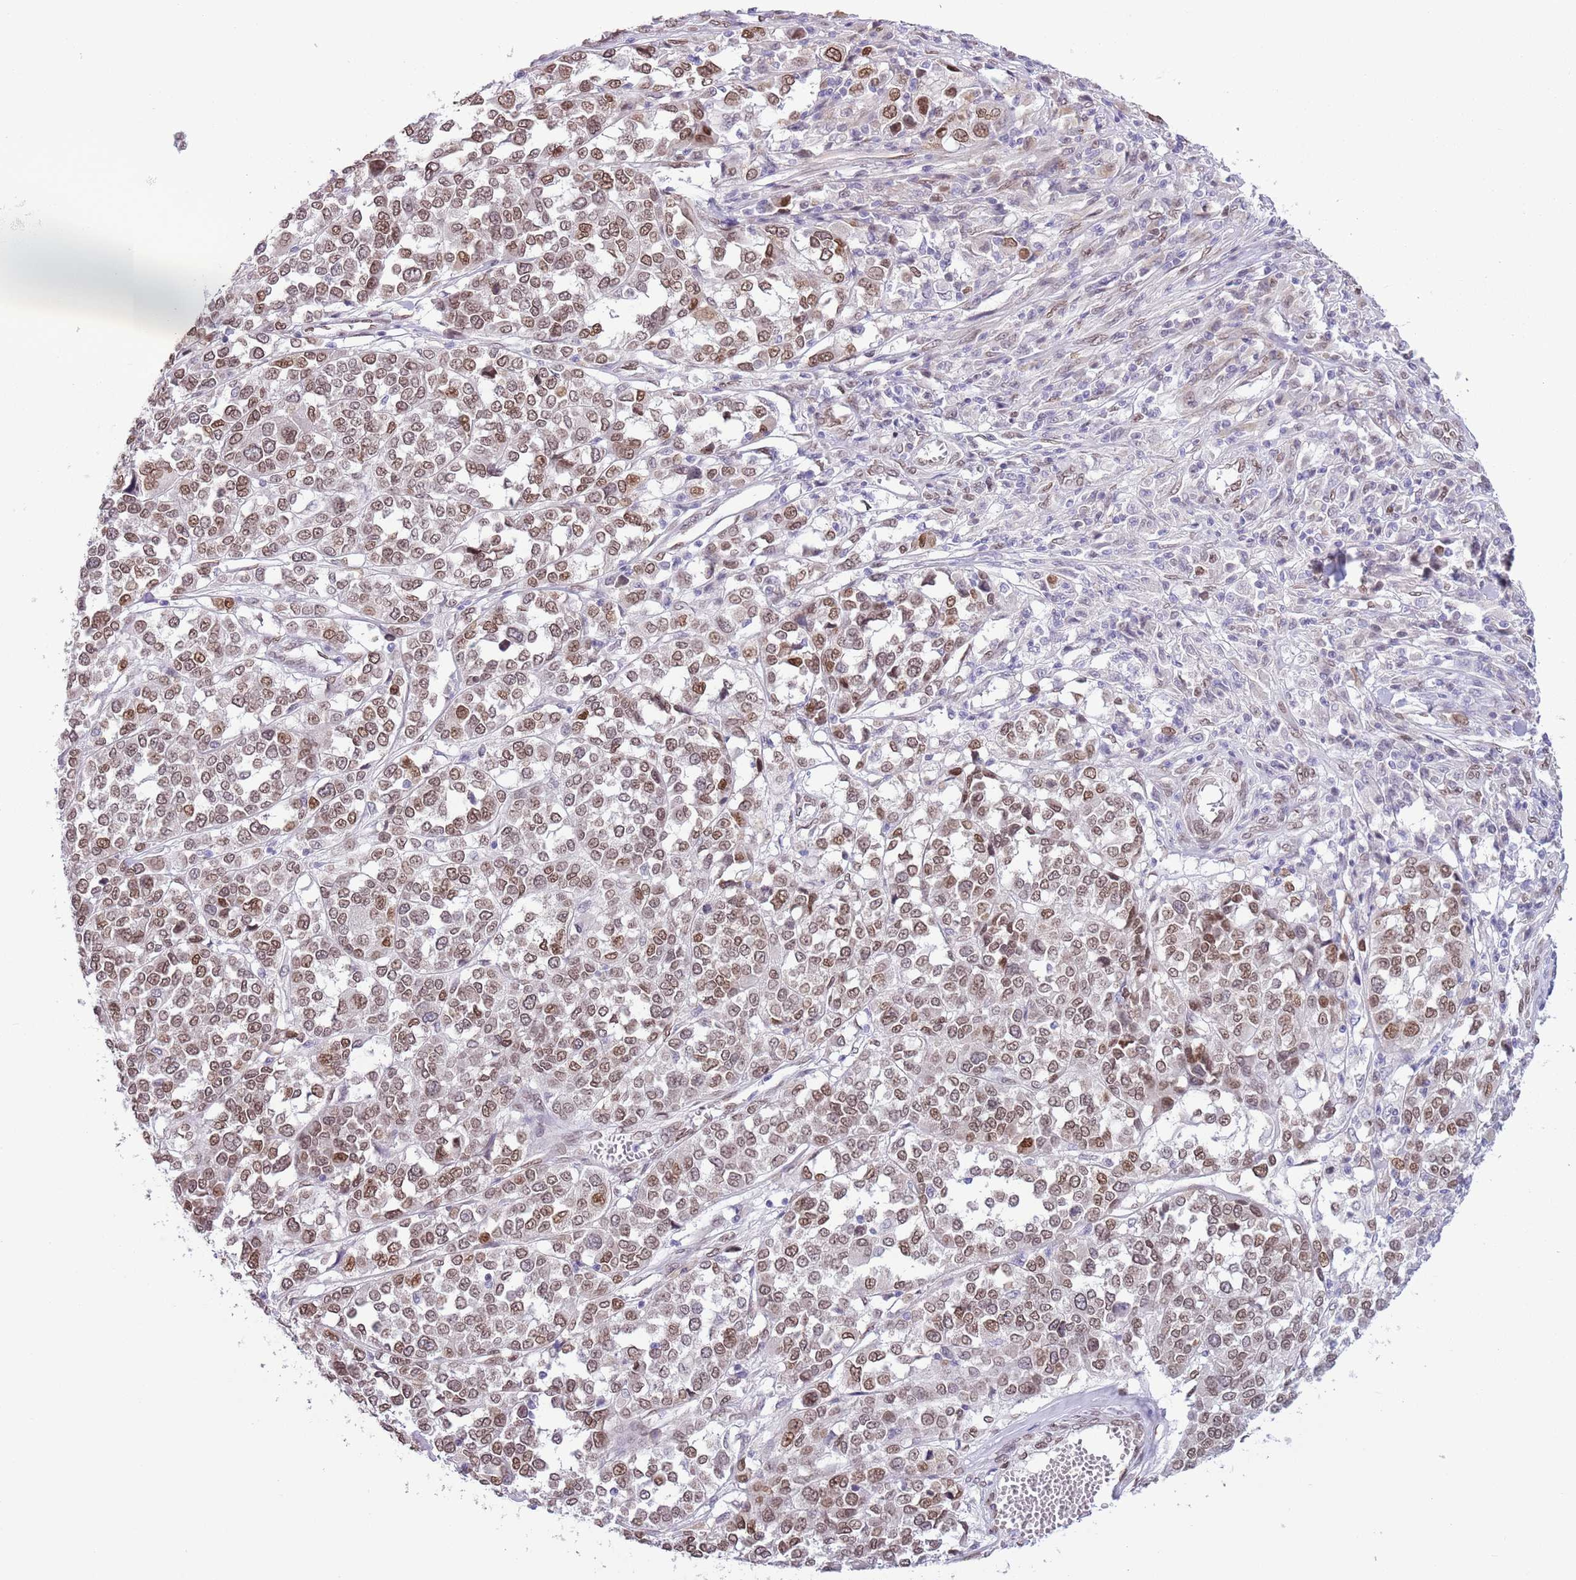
{"staining": {"intensity": "moderate", "quantity": ">75%", "location": "cytoplasmic/membranous,nuclear"}, "tissue": "melanoma", "cell_type": "Tumor cells", "image_type": "cancer", "snomed": [{"axis": "morphology", "description": "Malignant melanoma, Metastatic site"}, {"axis": "topography", "description": "Lymph node"}], "caption": "Melanoma stained with a protein marker displays moderate staining in tumor cells.", "gene": "ZGLP1", "patient": {"sex": "male", "age": 44}}